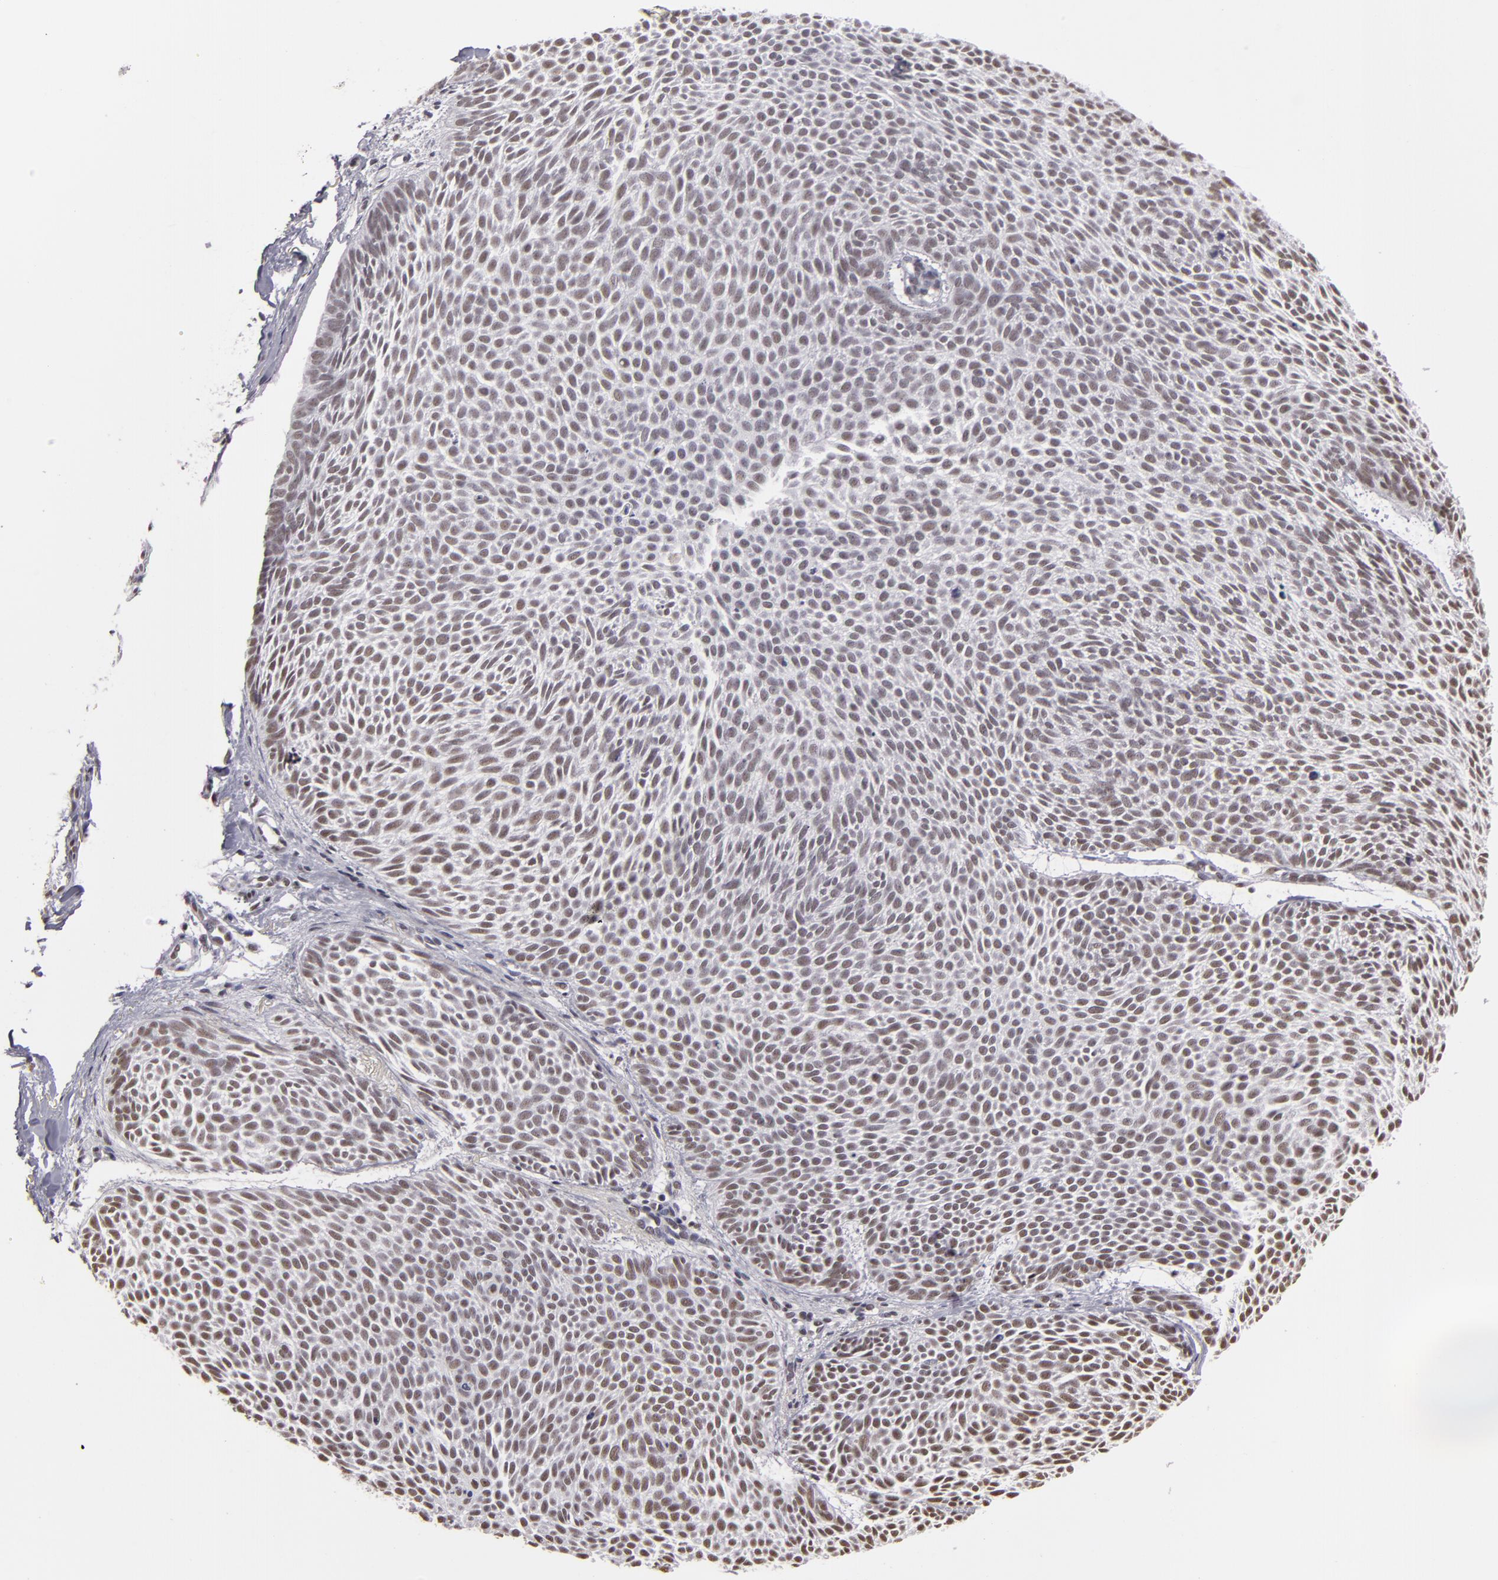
{"staining": {"intensity": "weak", "quantity": ">75%", "location": "nuclear"}, "tissue": "skin cancer", "cell_type": "Tumor cells", "image_type": "cancer", "snomed": [{"axis": "morphology", "description": "Basal cell carcinoma"}, {"axis": "topography", "description": "Skin"}], "caption": "Skin cancer (basal cell carcinoma) stained with a protein marker reveals weak staining in tumor cells.", "gene": "INTS6", "patient": {"sex": "male", "age": 84}}